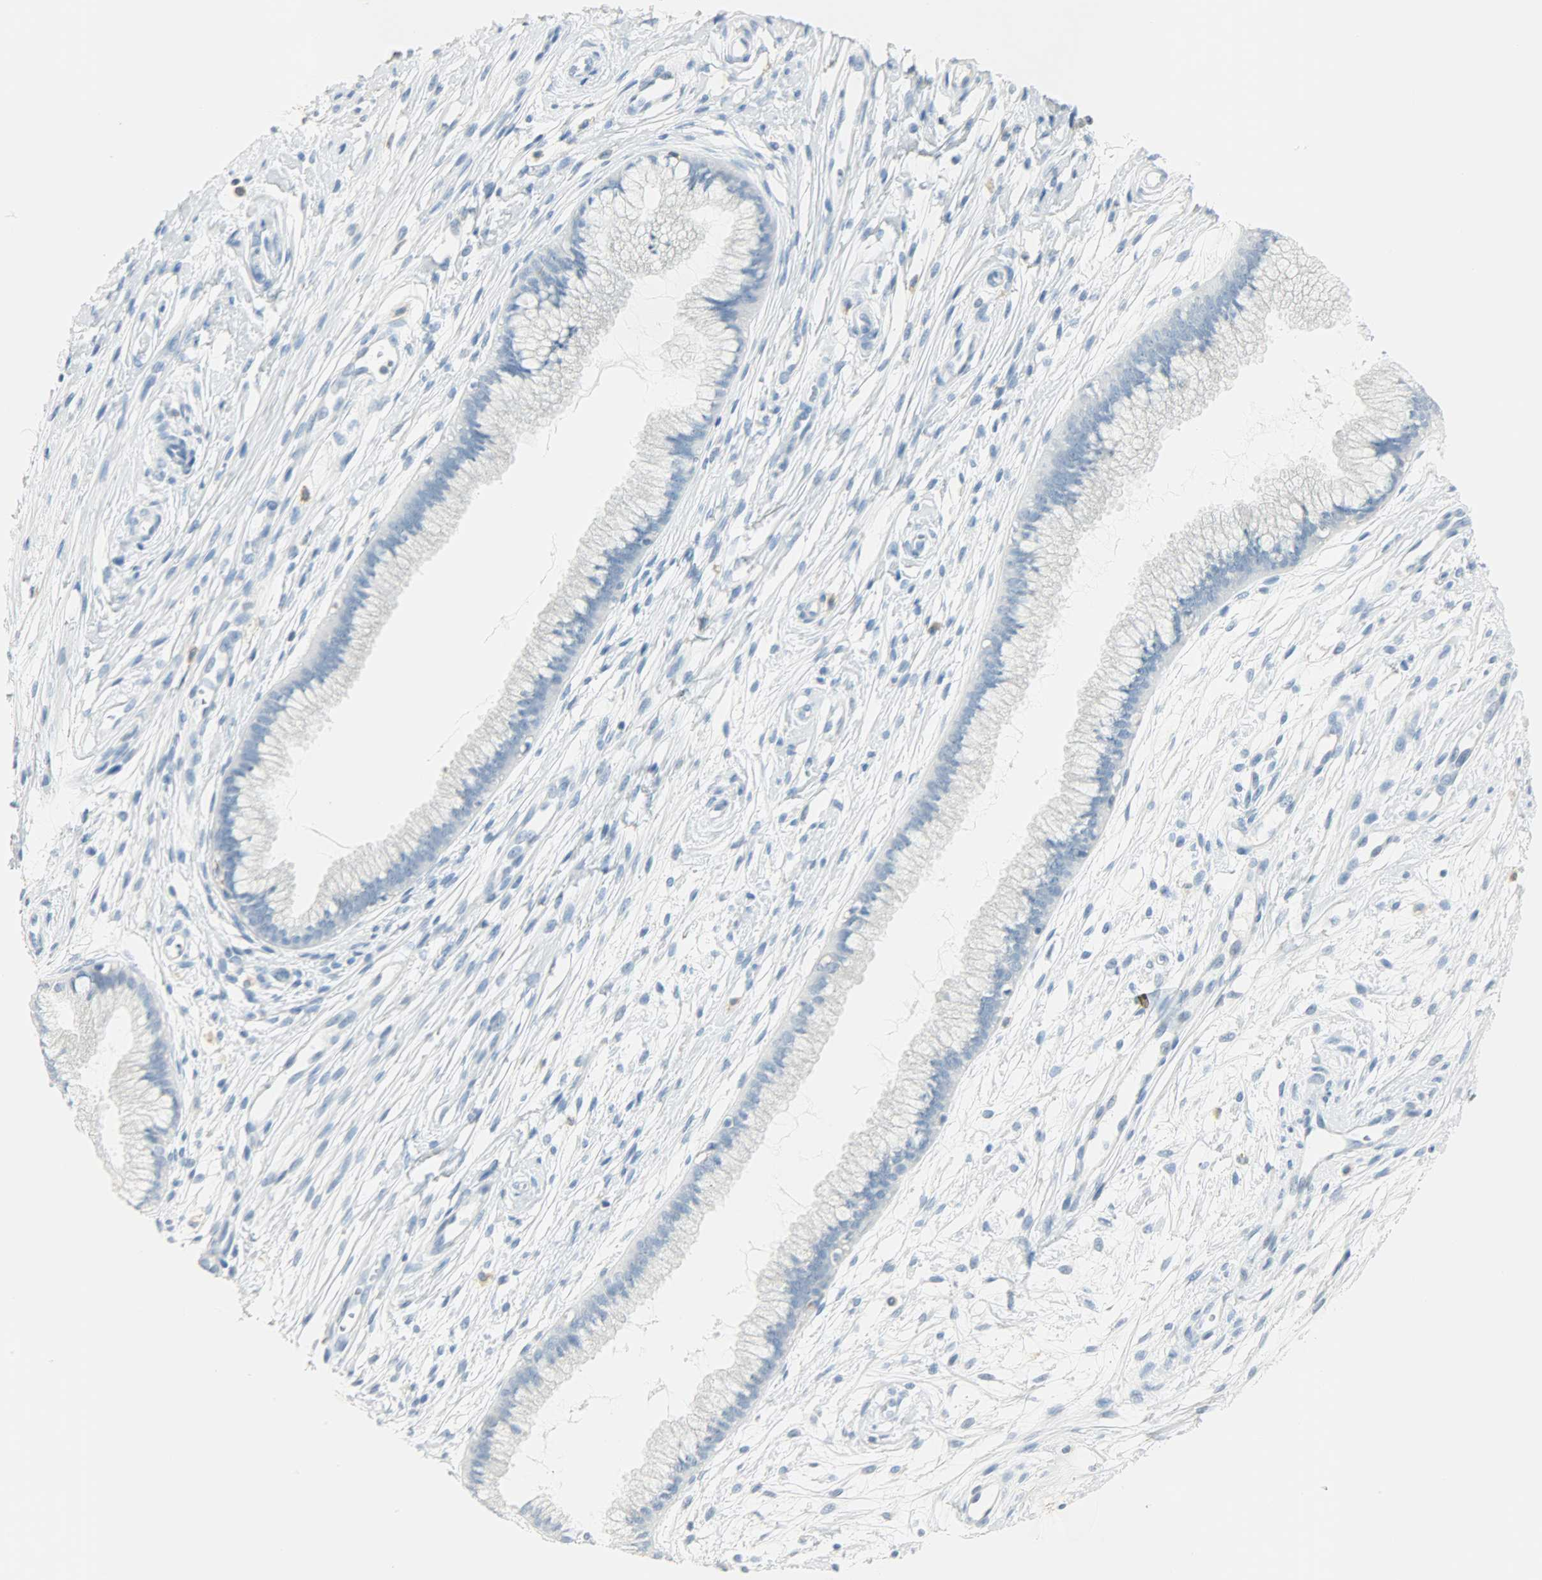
{"staining": {"intensity": "negative", "quantity": "none", "location": "none"}, "tissue": "cervix", "cell_type": "Glandular cells", "image_type": "normal", "snomed": [{"axis": "morphology", "description": "Normal tissue, NOS"}, {"axis": "topography", "description": "Cervix"}], "caption": "Benign cervix was stained to show a protein in brown. There is no significant staining in glandular cells. (DAB (3,3'-diaminobenzidine) immunohistochemistry (IHC), high magnification).", "gene": "PTPN6", "patient": {"sex": "female", "age": 39}}